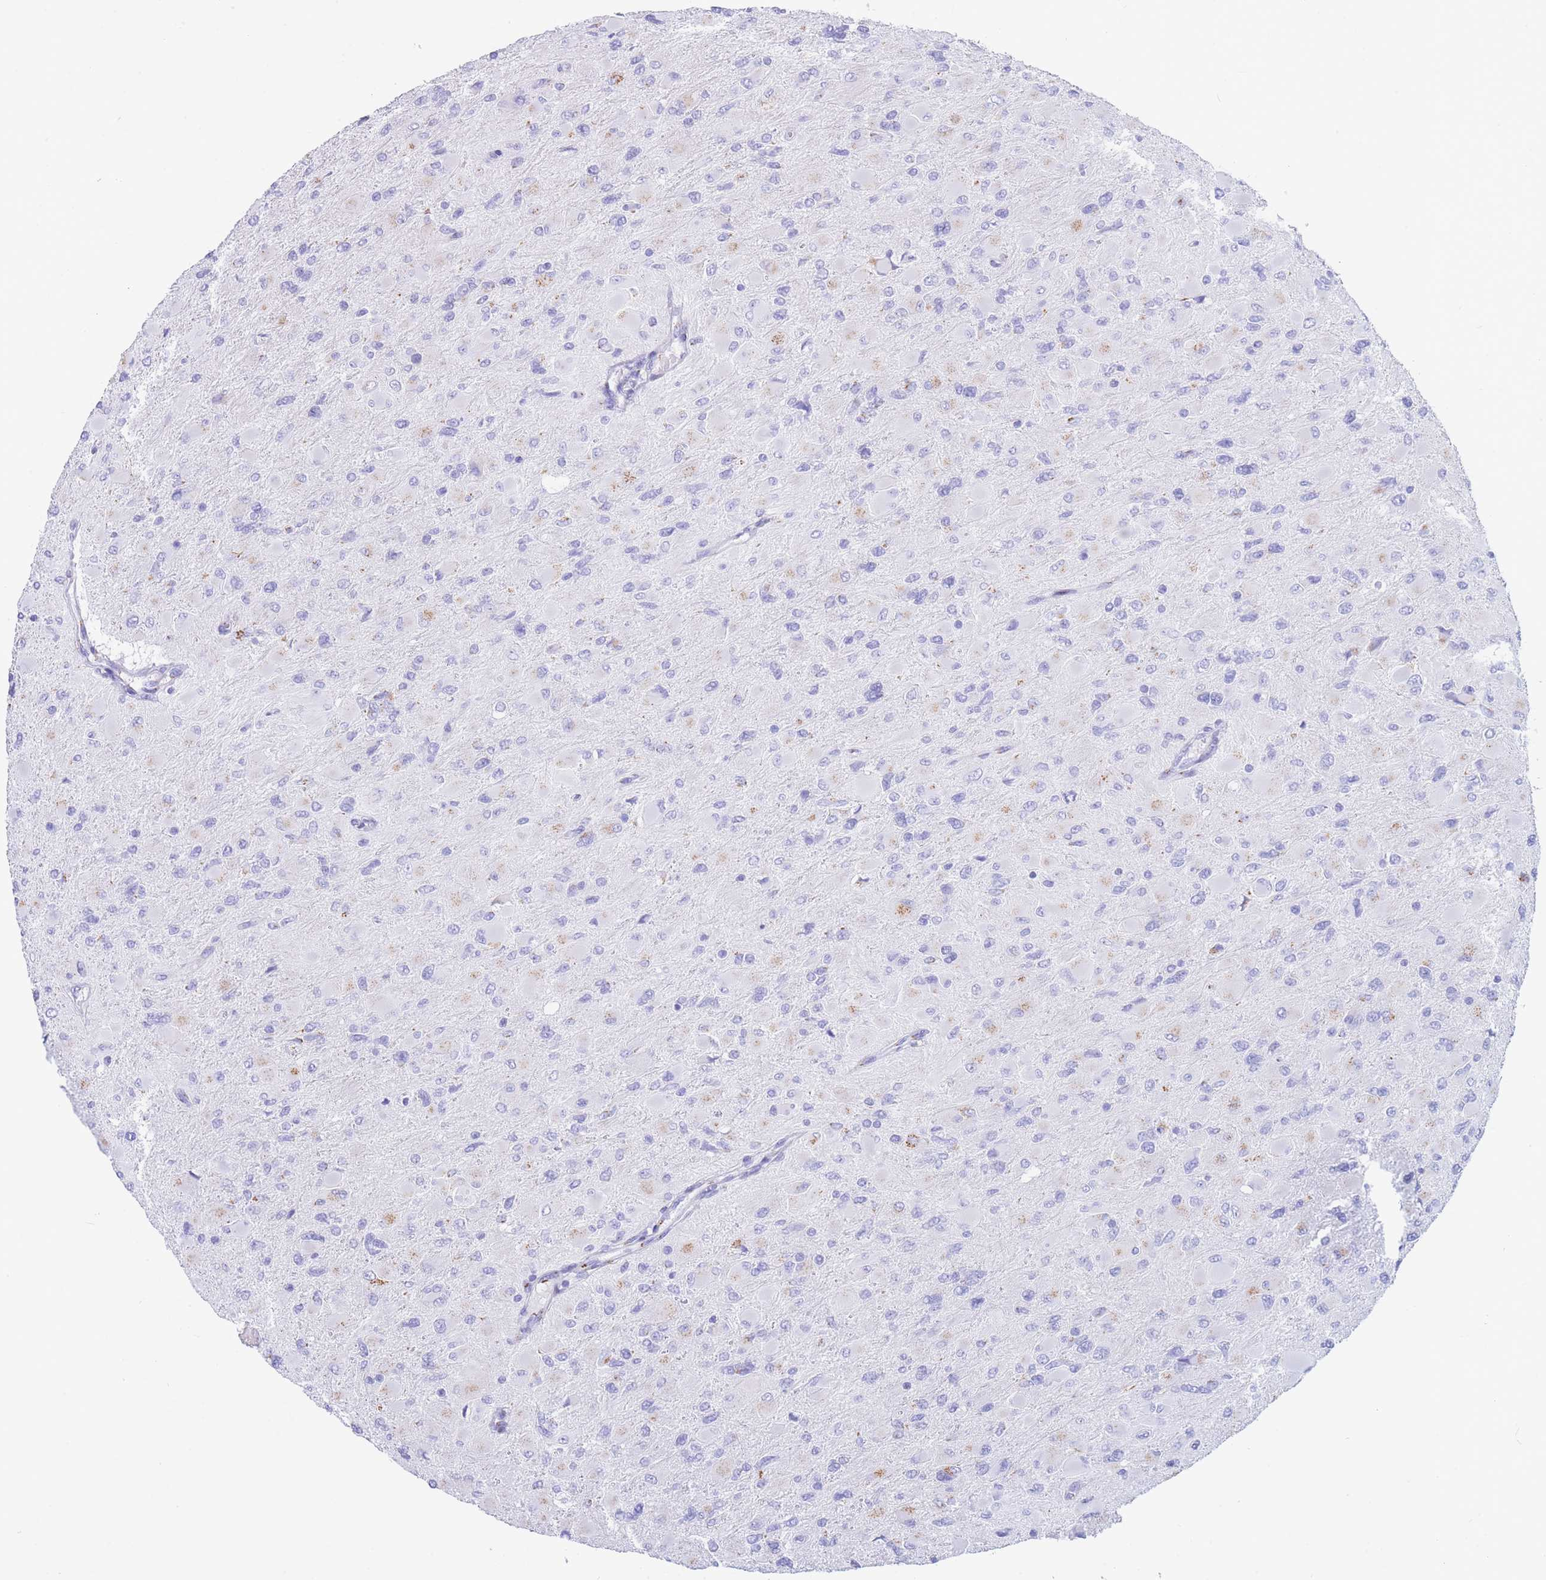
{"staining": {"intensity": "weak", "quantity": "<25%", "location": "cytoplasmic/membranous"}, "tissue": "glioma", "cell_type": "Tumor cells", "image_type": "cancer", "snomed": [{"axis": "morphology", "description": "Glioma, malignant, High grade"}, {"axis": "topography", "description": "Cerebral cortex"}], "caption": "Immunohistochemistry micrograph of glioma stained for a protein (brown), which reveals no expression in tumor cells. (IHC, brightfield microscopy, high magnification).", "gene": "FAM3C", "patient": {"sex": "female", "age": 36}}